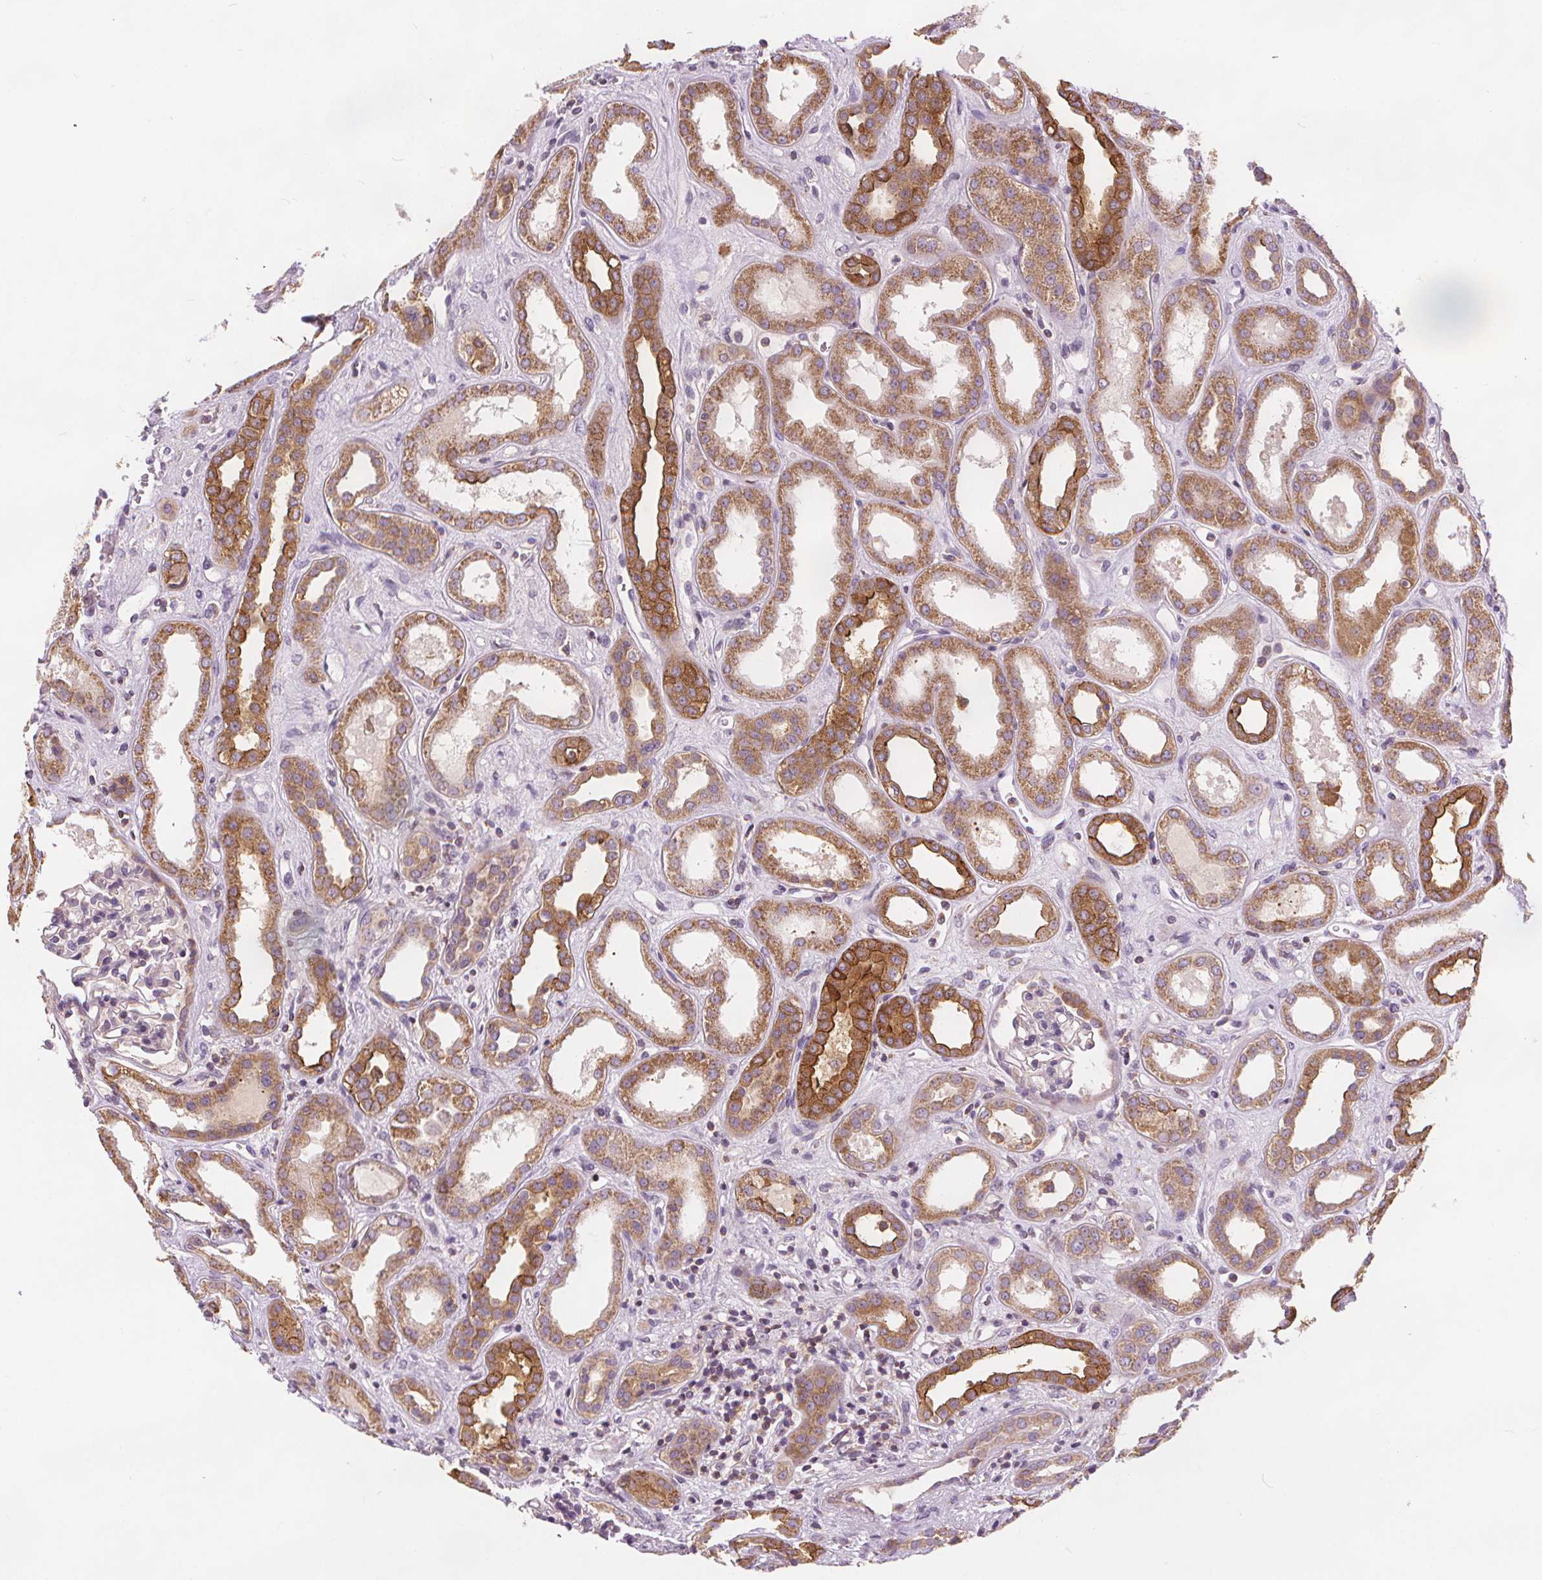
{"staining": {"intensity": "negative", "quantity": "none", "location": "none"}, "tissue": "kidney", "cell_type": "Cells in glomeruli", "image_type": "normal", "snomed": [{"axis": "morphology", "description": "Normal tissue, NOS"}, {"axis": "topography", "description": "Kidney"}], "caption": "This is an immunohistochemistry photomicrograph of normal kidney. There is no staining in cells in glomeruli.", "gene": "RAB20", "patient": {"sex": "male", "age": 59}}